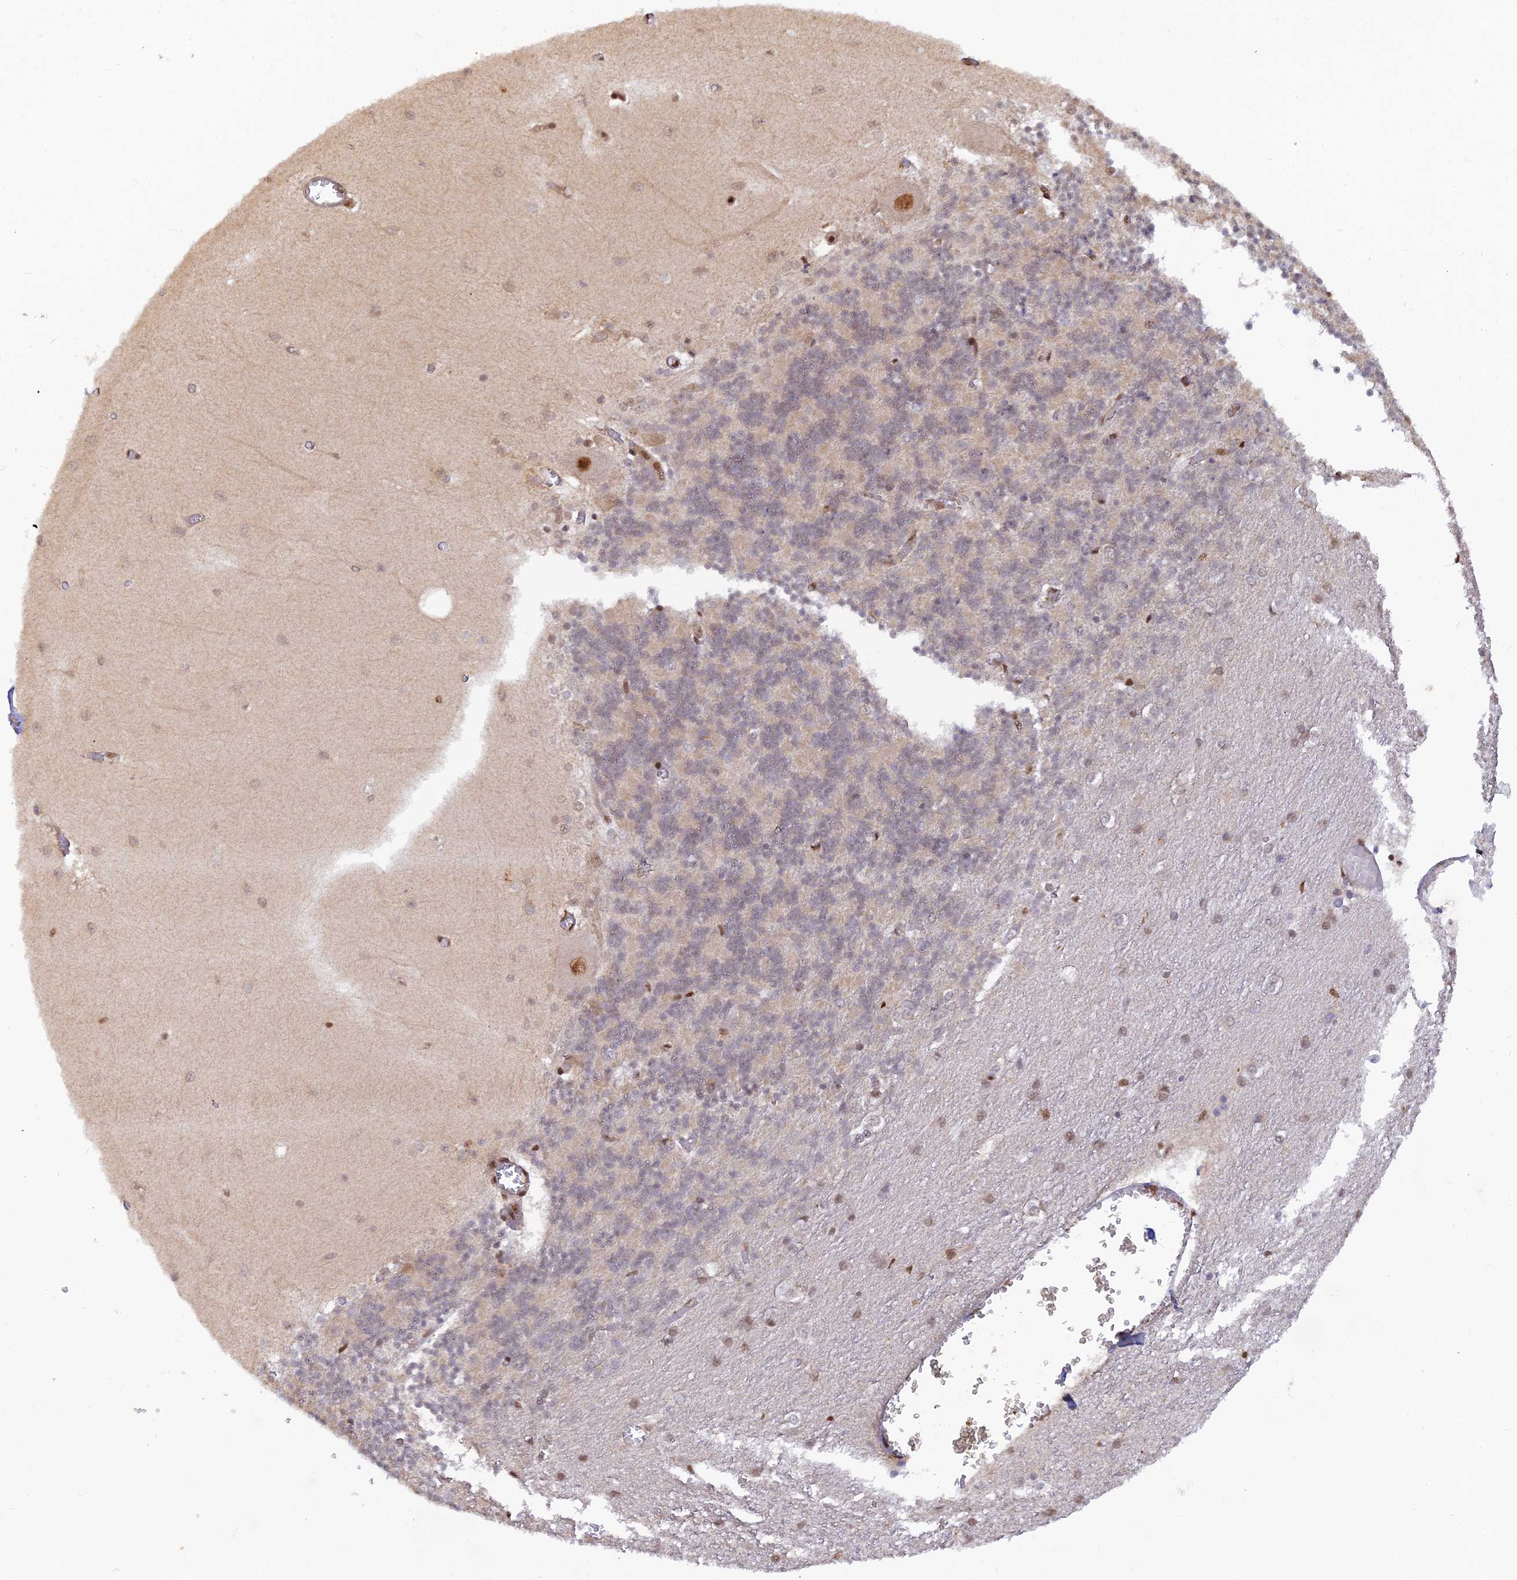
{"staining": {"intensity": "negative", "quantity": "none", "location": "none"}, "tissue": "cerebellum", "cell_type": "Cells in granular layer", "image_type": "normal", "snomed": [{"axis": "morphology", "description": "Normal tissue, NOS"}, {"axis": "topography", "description": "Cerebellum"}], "caption": "Cells in granular layer show no significant protein expression in normal cerebellum. (Immunohistochemistry, brightfield microscopy, high magnification).", "gene": "ZNF565", "patient": {"sex": "male", "age": 37}}